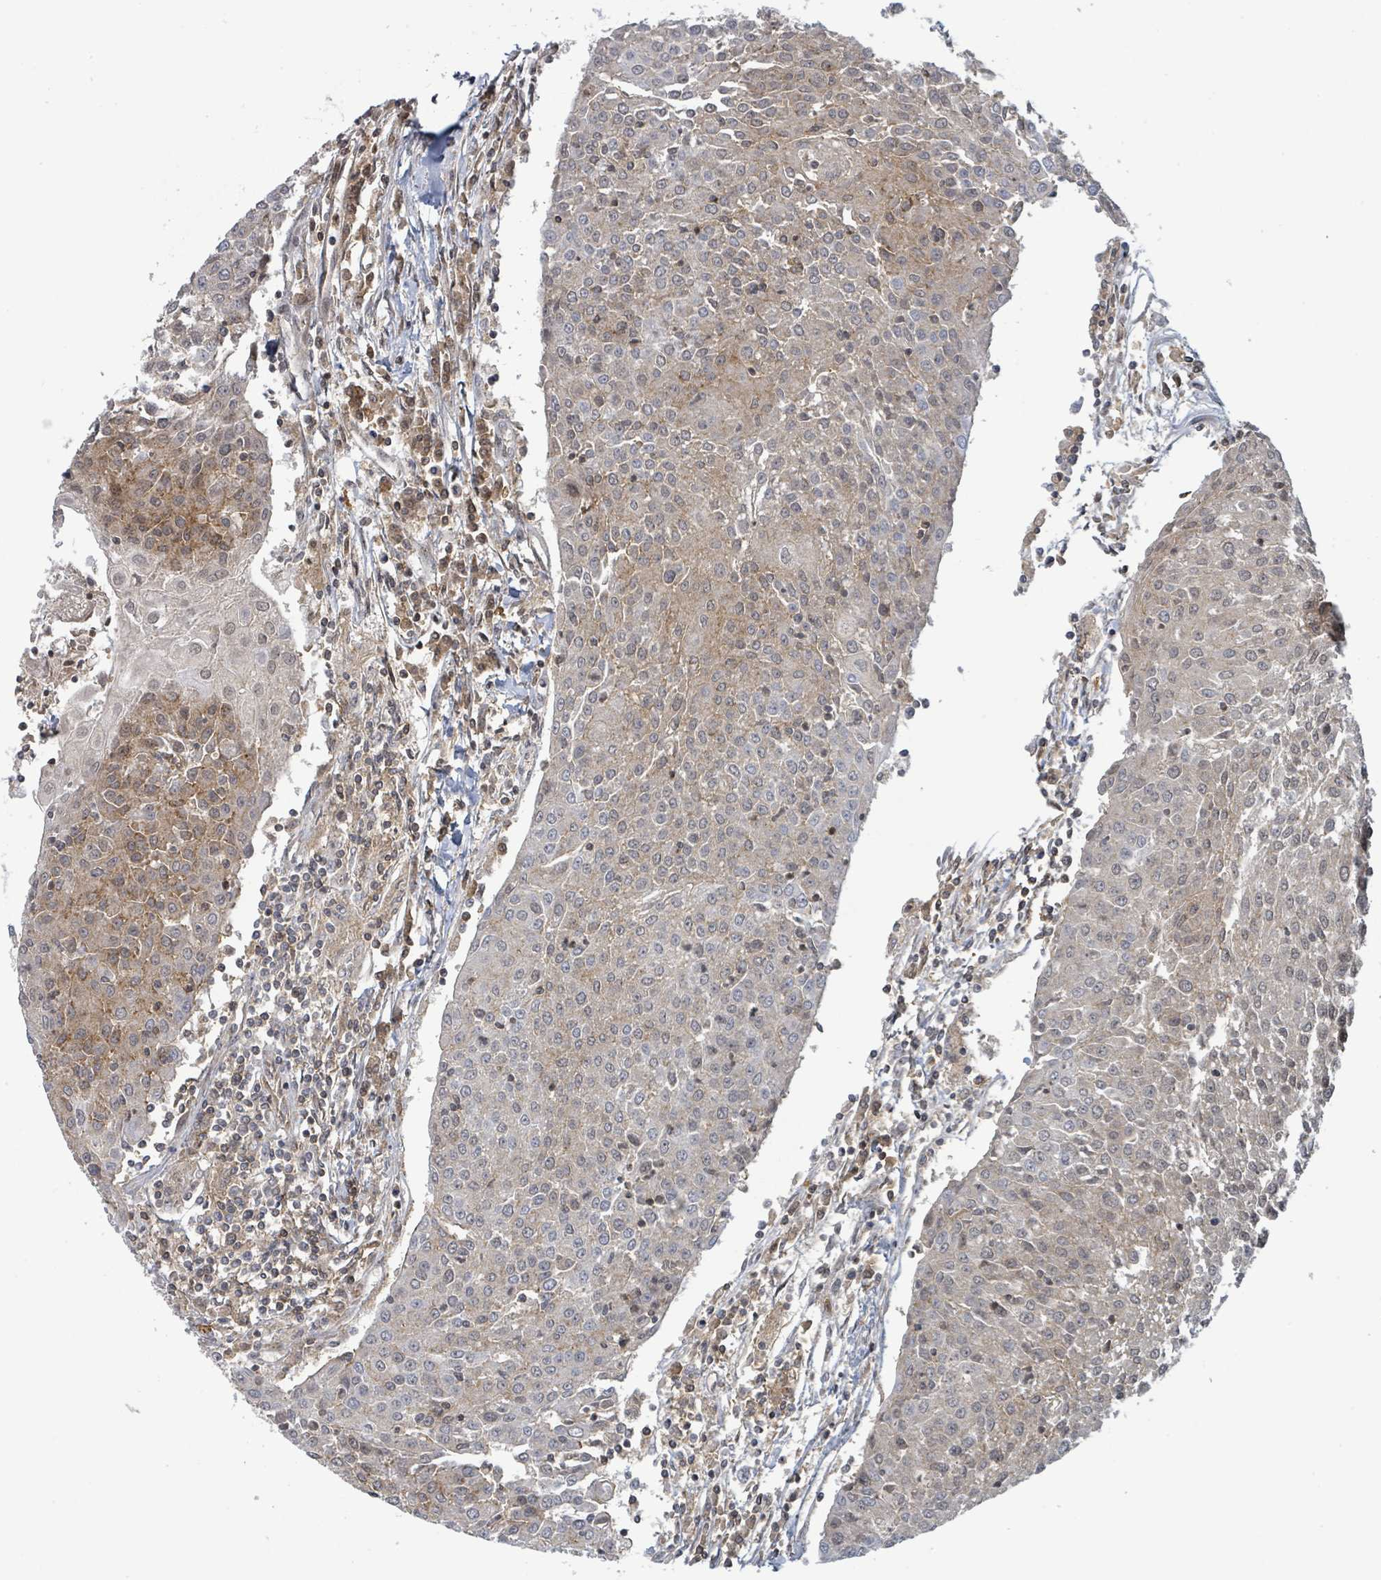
{"staining": {"intensity": "weak", "quantity": "25%-75%", "location": "cytoplasmic/membranous"}, "tissue": "urothelial cancer", "cell_type": "Tumor cells", "image_type": "cancer", "snomed": [{"axis": "morphology", "description": "Urothelial carcinoma, High grade"}, {"axis": "topography", "description": "Urinary bladder"}], "caption": "Immunohistochemistry (DAB) staining of high-grade urothelial carcinoma shows weak cytoplasmic/membranous protein staining in about 25%-75% of tumor cells.", "gene": "TNFRSF14", "patient": {"sex": "female", "age": 85}}